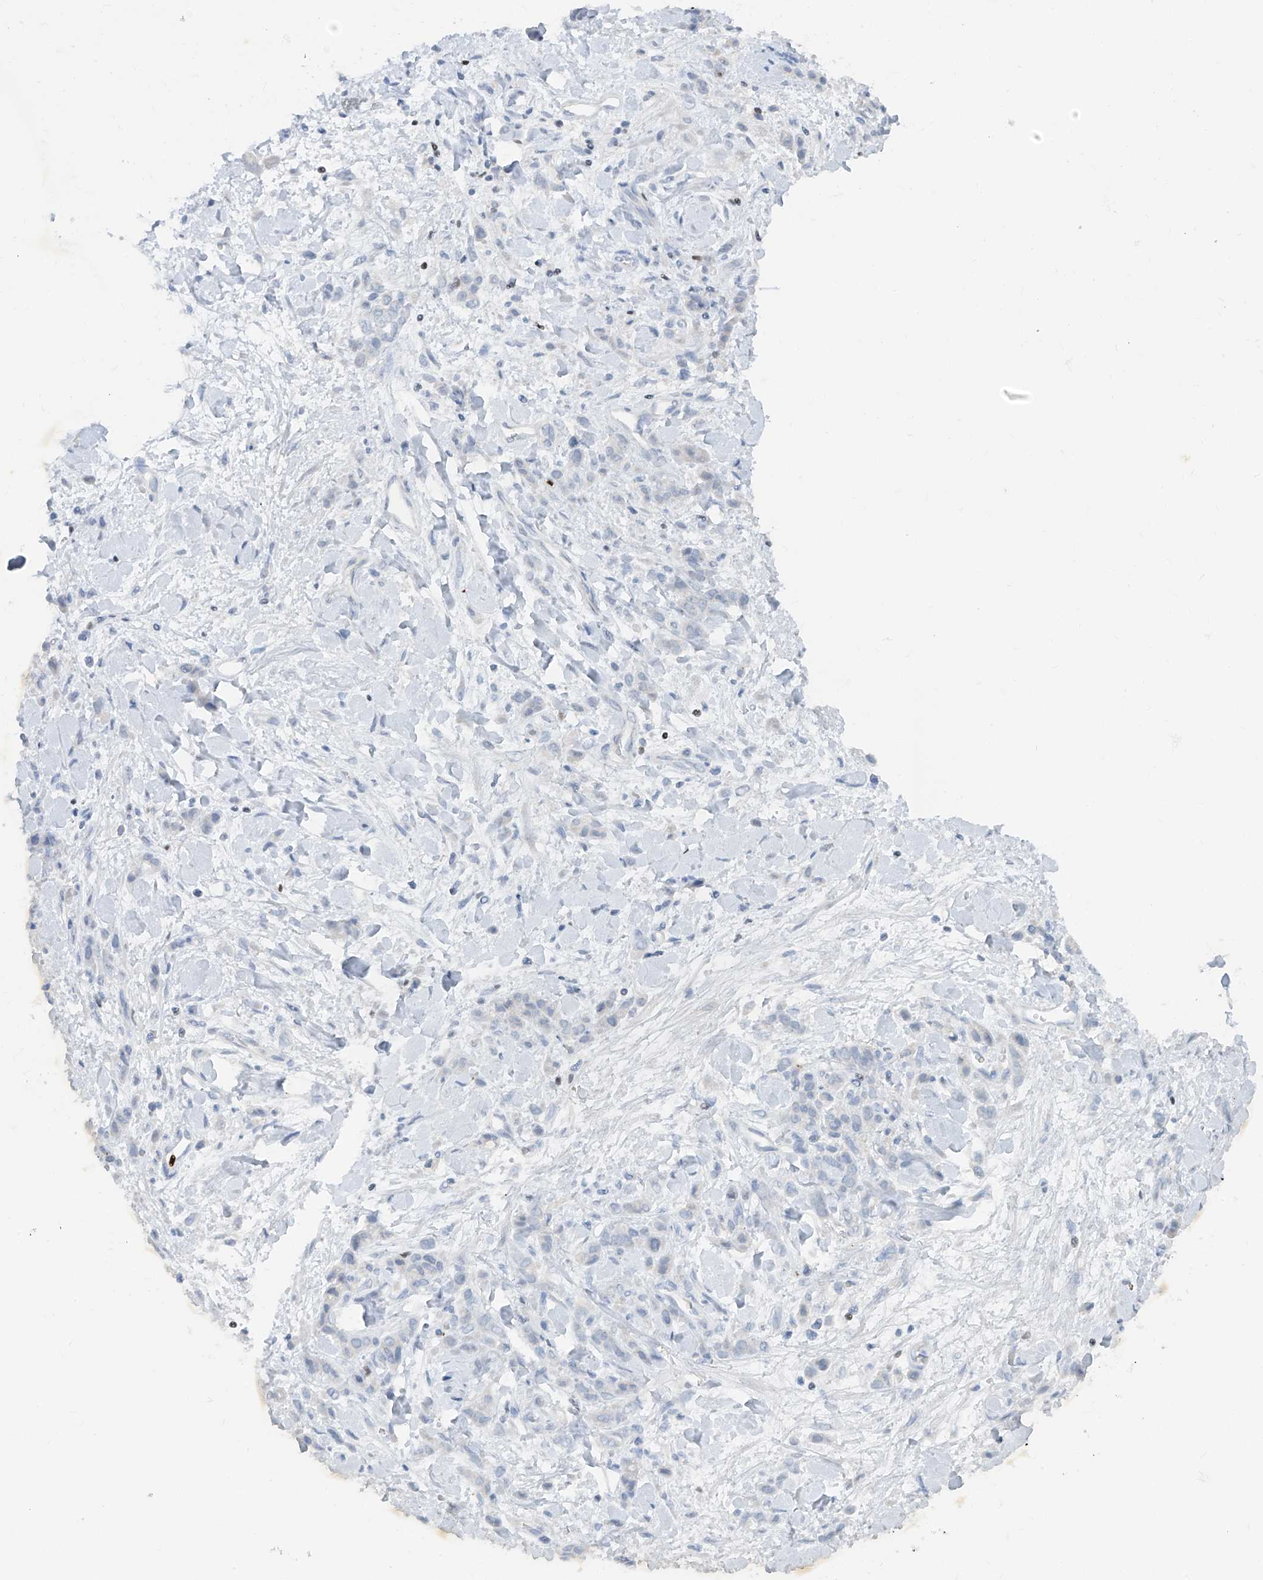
{"staining": {"intensity": "negative", "quantity": "none", "location": "none"}, "tissue": "stomach cancer", "cell_type": "Tumor cells", "image_type": "cancer", "snomed": [{"axis": "morphology", "description": "Normal tissue, NOS"}, {"axis": "morphology", "description": "Adenocarcinoma, NOS"}, {"axis": "topography", "description": "Stomach"}], "caption": "Immunohistochemistry histopathology image of neoplastic tissue: human stomach cancer stained with DAB reveals no significant protein staining in tumor cells.", "gene": "TBX21", "patient": {"sex": "male", "age": 82}}